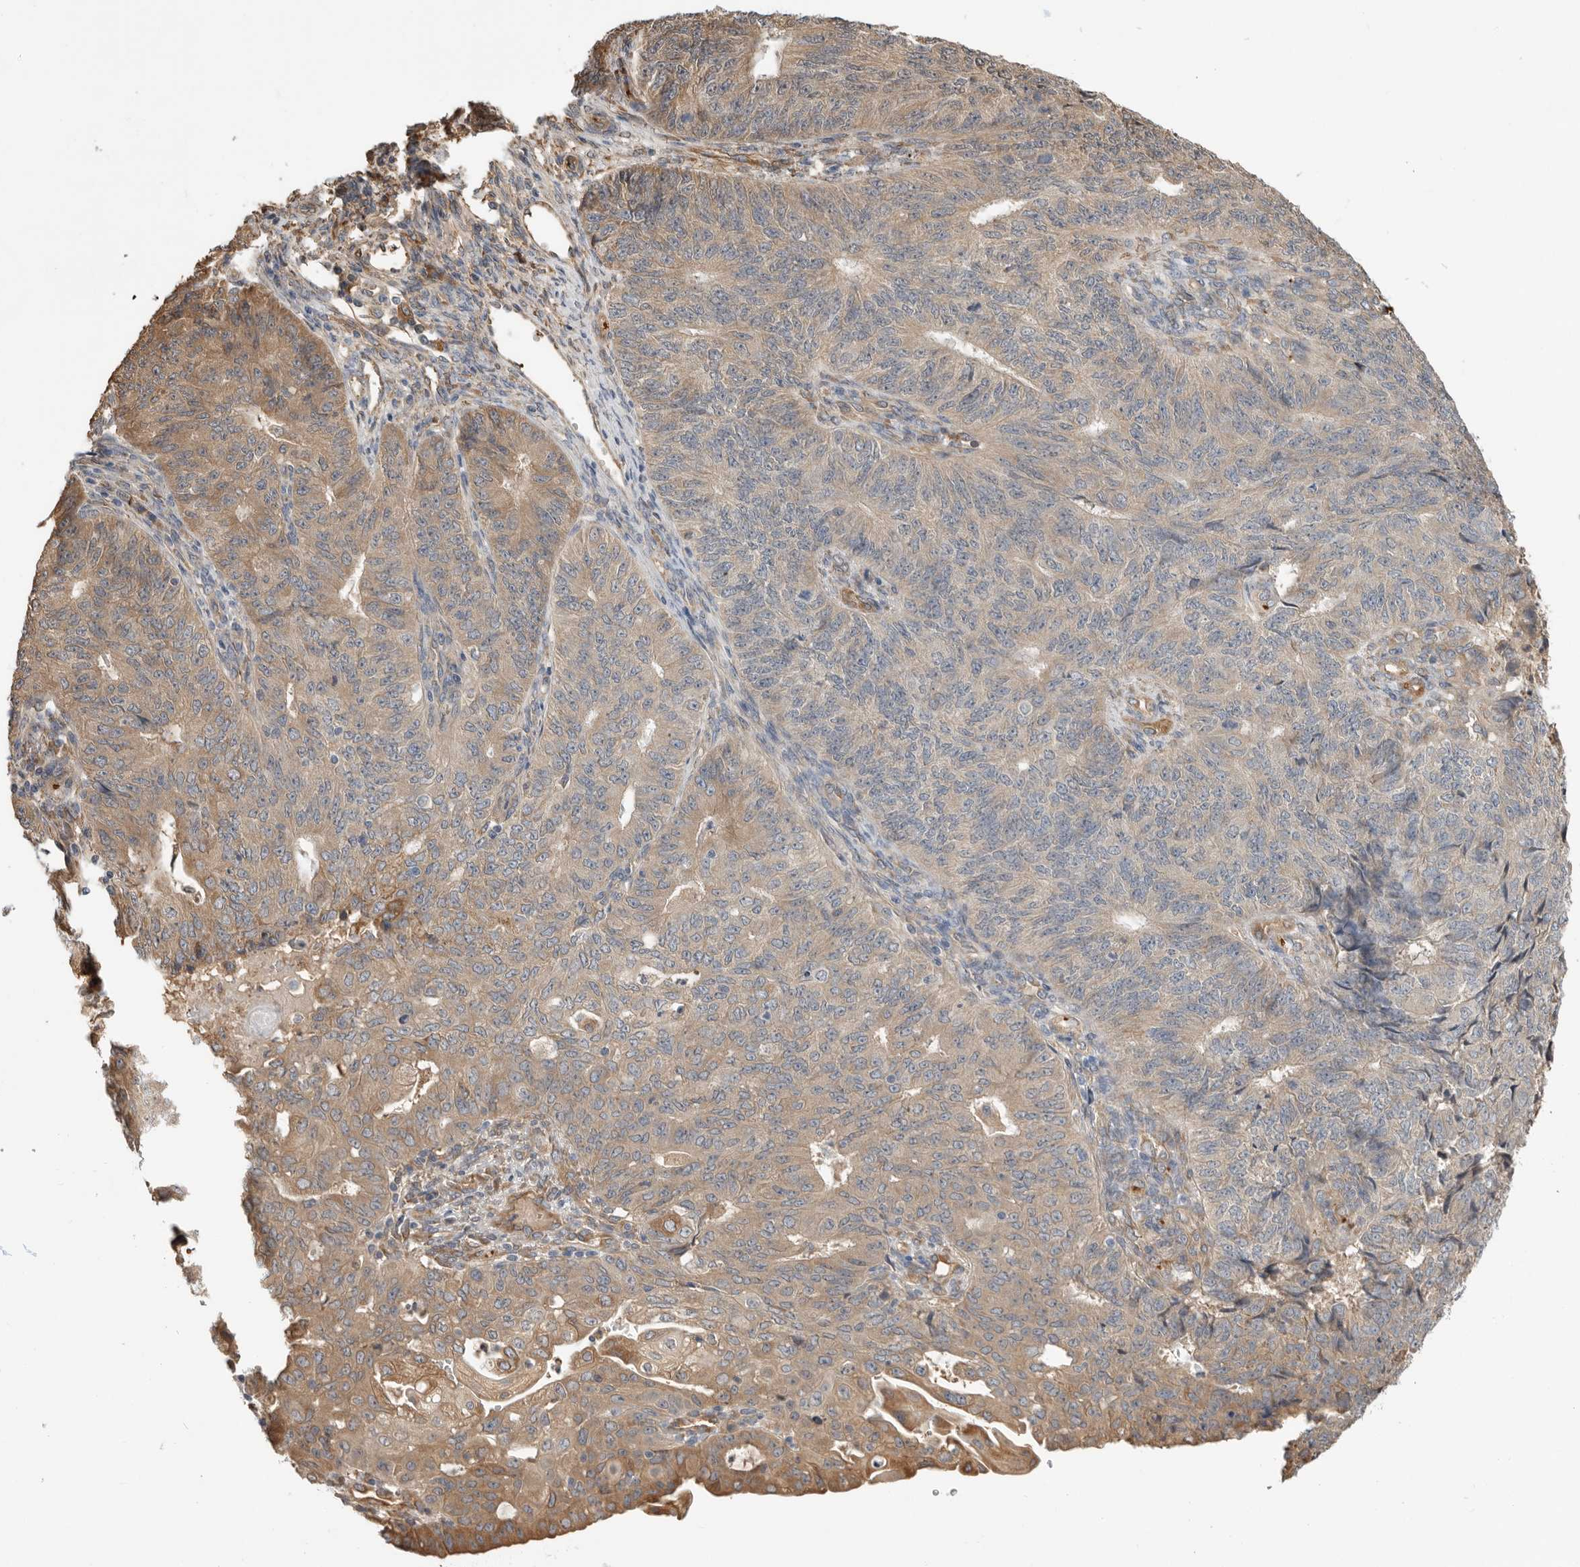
{"staining": {"intensity": "moderate", "quantity": "25%-75%", "location": "cytoplasmic/membranous"}, "tissue": "endometrial cancer", "cell_type": "Tumor cells", "image_type": "cancer", "snomed": [{"axis": "morphology", "description": "Adenocarcinoma, NOS"}, {"axis": "topography", "description": "Endometrium"}], "caption": "Human endometrial adenocarcinoma stained for a protein (brown) reveals moderate cytoplasmic/membranous positive staining in approximately 25%-75% of tumor cells.", "gene": "CDC42BPB", "patient": {"sex": "female", "age": 32}}